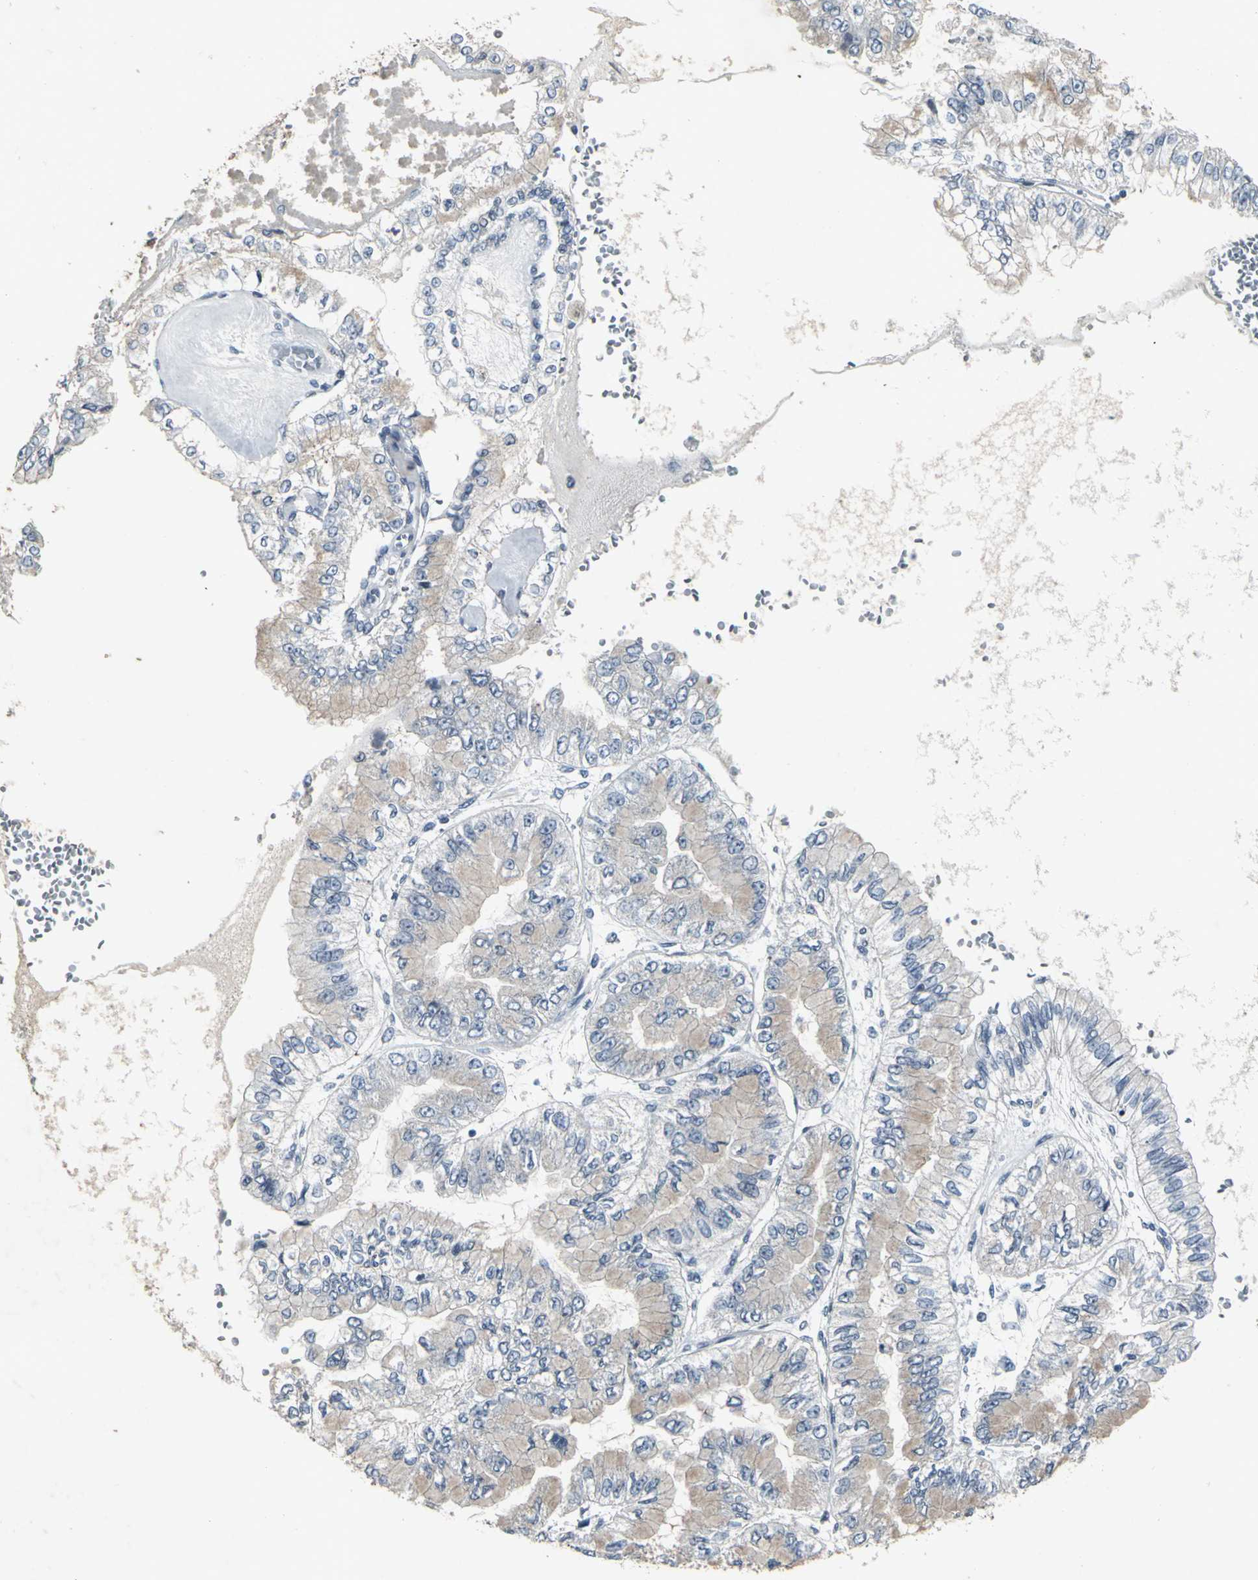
{"staining": {"intensity": "weak", "quantity": ">75%", "location": "cytoplasmic/membranous"}, "tissue": "liver cancer", "cell_type": "Tumor cells", "image_type": "cancer", "snomed": [{"axis": "morphology", "description": "Cholangiocarcinoma"}, {"axis": "topography", "description": "Liver"}], "caption": "Liver cancer (cholangiocarcinoma) stained for a protein demonstrates weak cytoplasmic/membranous positivity in tumor cells.", "gene": "BMP4", "patient": {"sex": "female", "age": 79}}